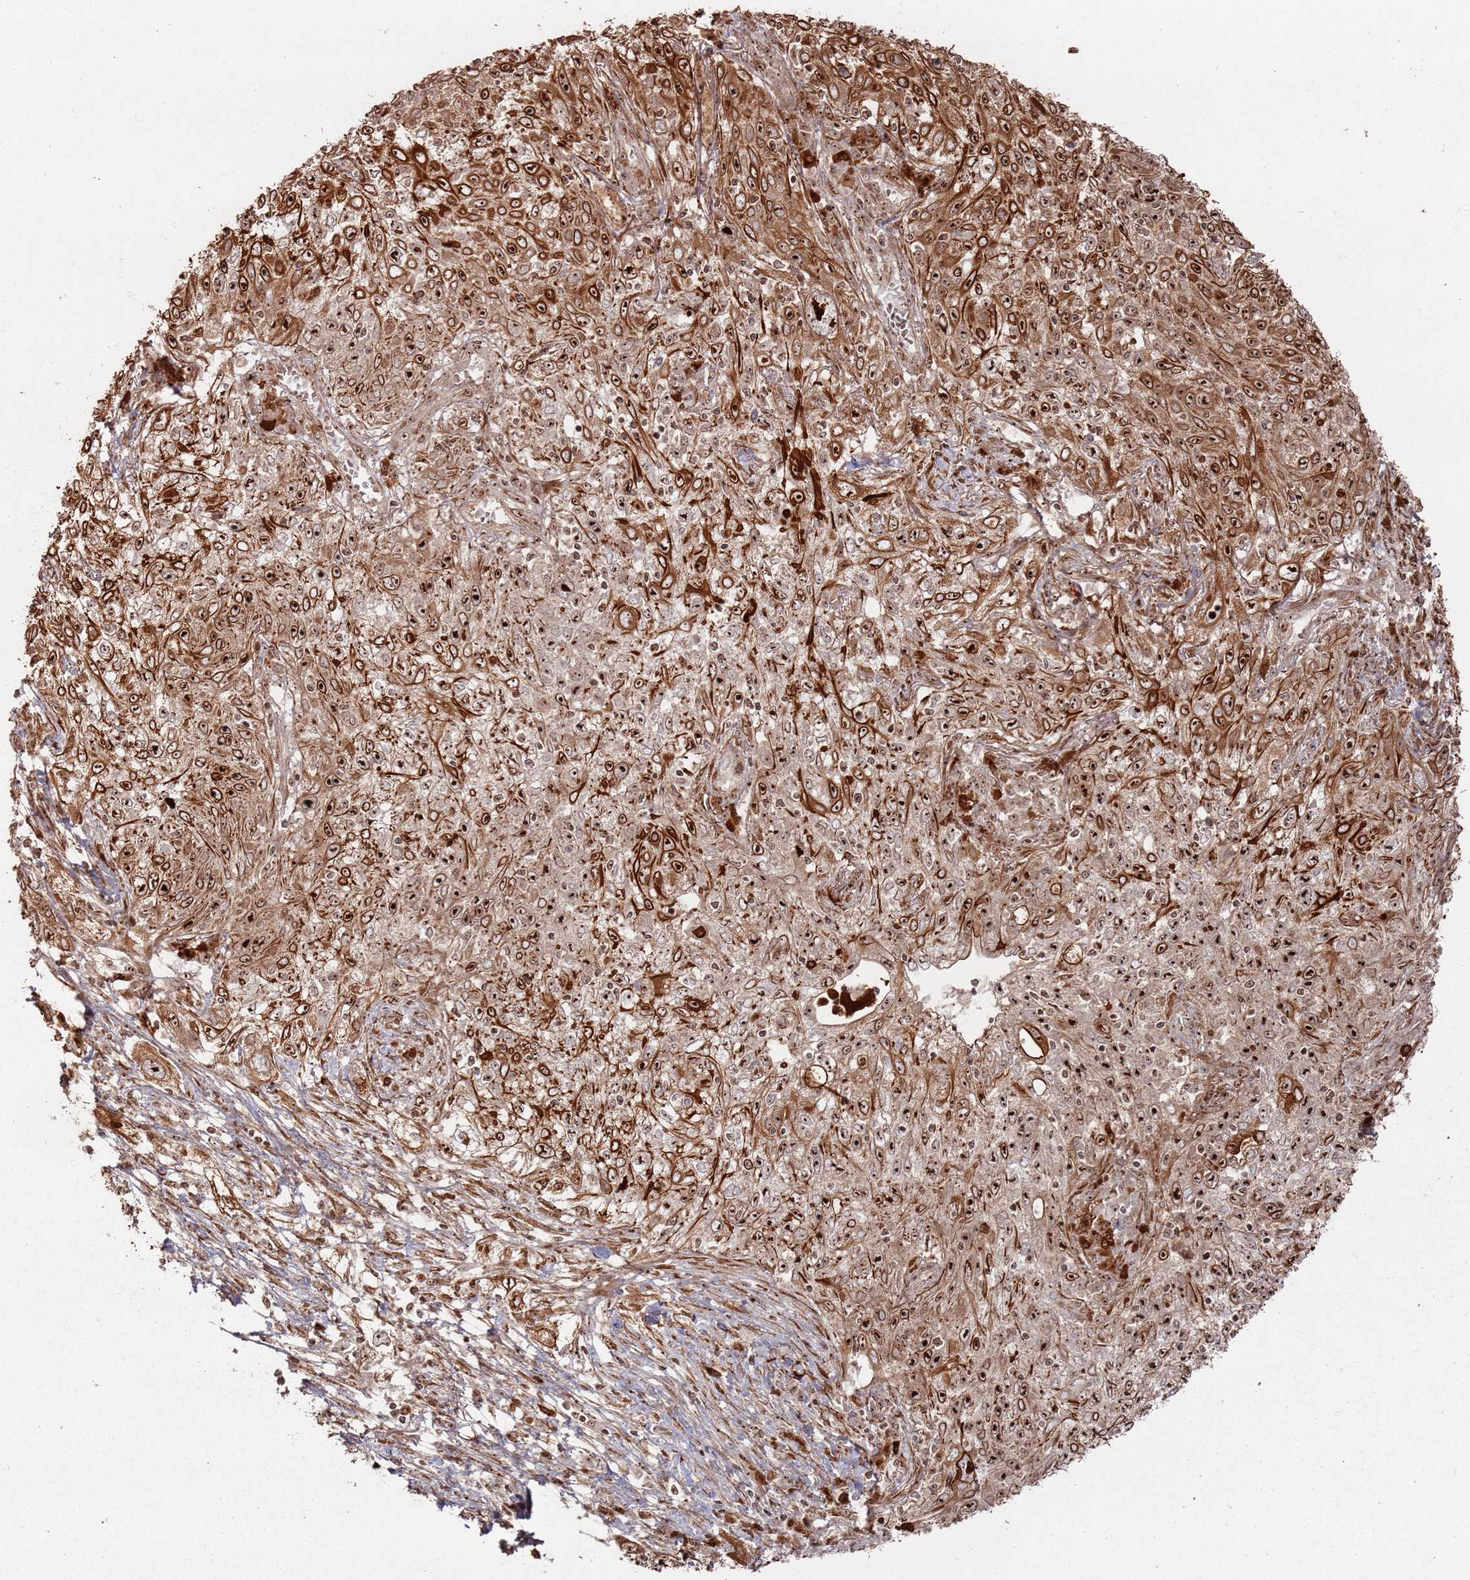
{"staining": {"intensity": "strong", "quantity": ">75%", "location": "cytoplasmic/membranous,nuclear"}, "tissue": "lung cancer", "cell_type": "Tumor cells", "image_type": "cancer", "snomed": [{"axis": "morphology", "description": "Squamous cell carcinoma, NOS"}, {"axis": "topography", "description": "Lung"}], "caption": "Immunohistochemical staining of human squamous cell carcinoma (lung) displays strong cytoplasmic/membranous and nuclear protein expression in about >75% of tumor cells.", "gene": "UTP11", "patient": {"sex": "female", "age": 69}}